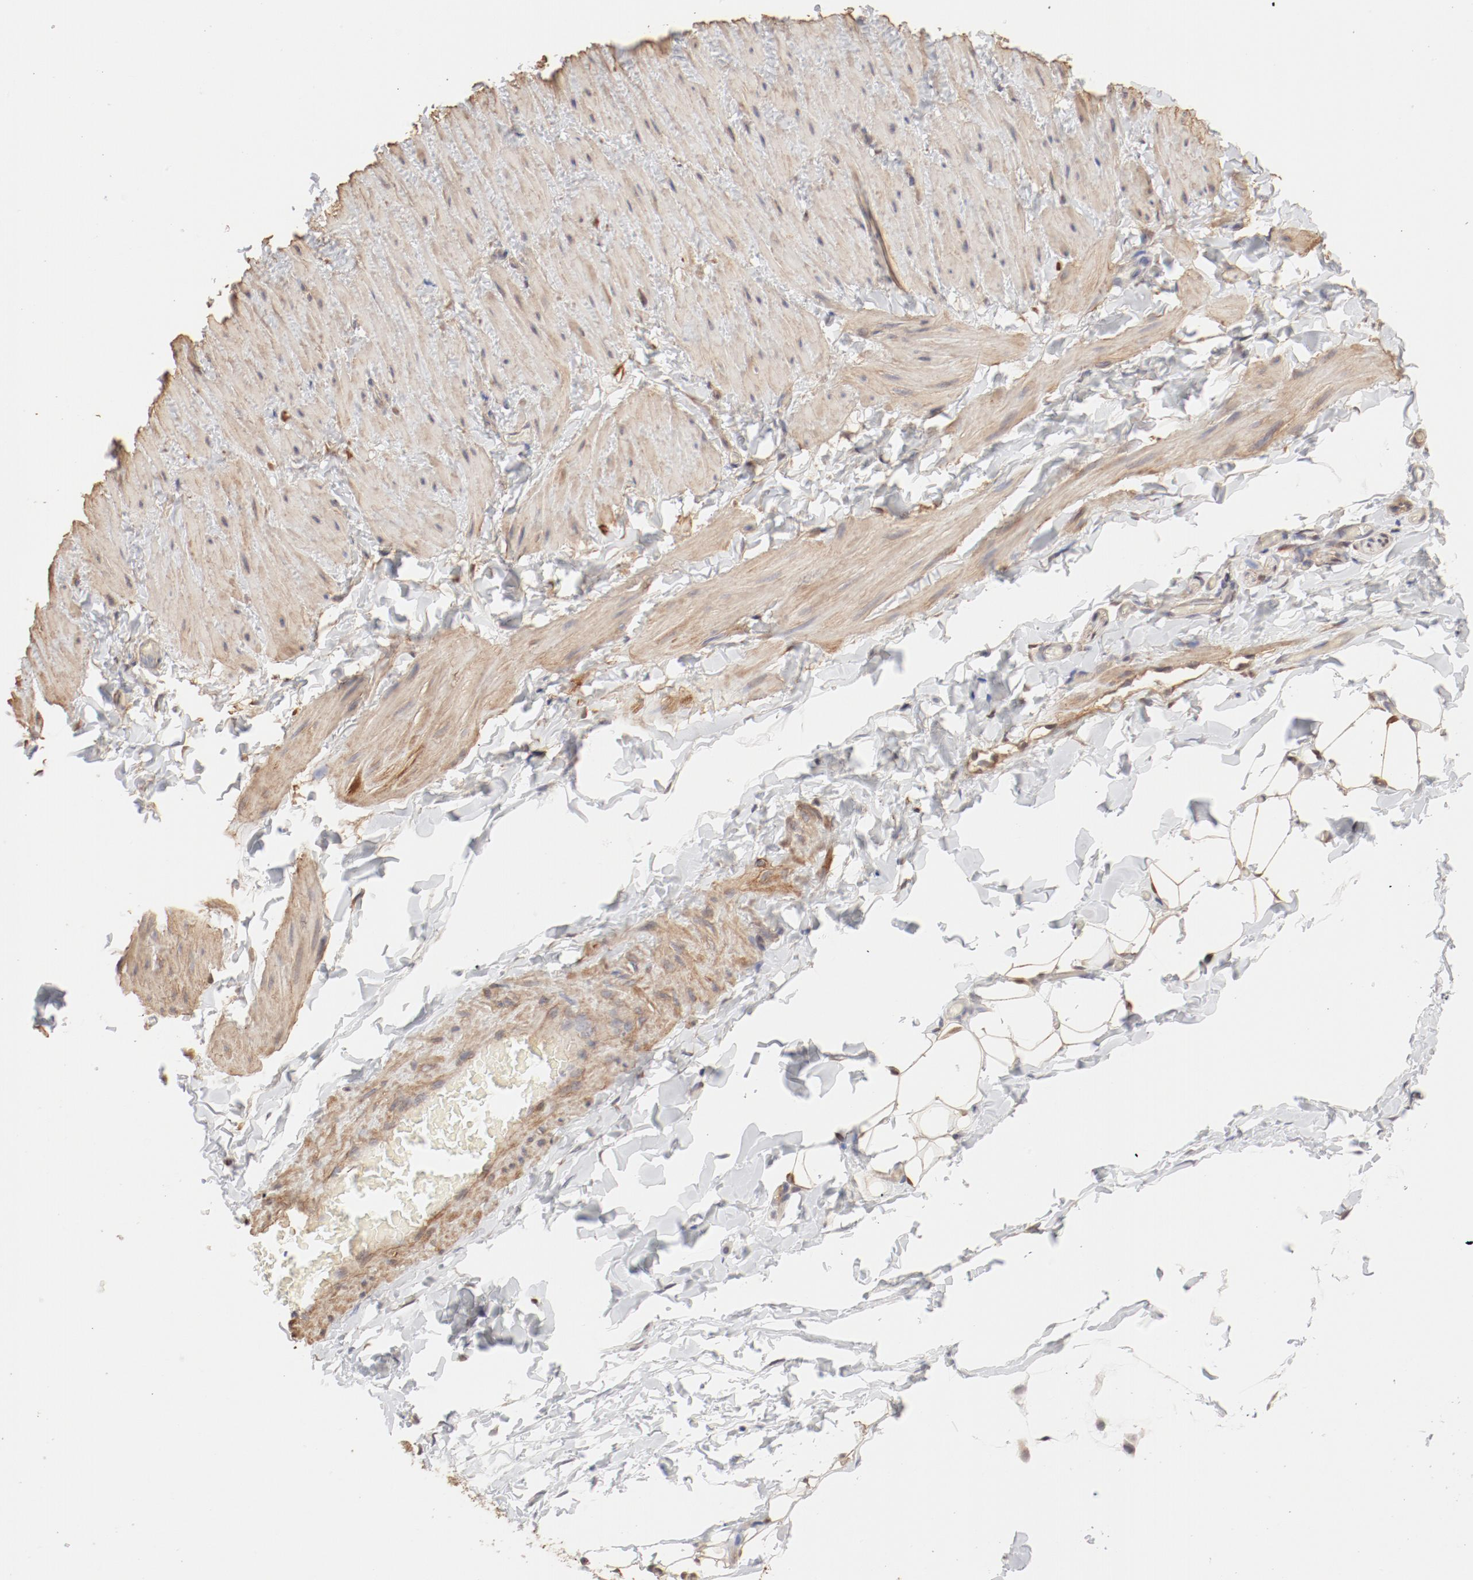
{"staining": {"intensity": "weak", "quantity": ">75%", "location": "cytoplasmic/membranous"}, "tissue": "adipose tissue", "cell_type": "Adipocytes", "image_type": "normal", "snomed": [{"axis": "morphology", "description": "Normal tissue, NOS"}, {"axis": "topography", "description": "Soft tissue"}], "caption": "Immunohistochemistry (IHC) histopathology image of normal human adipose tissue stained for a protein (brown), which demonstrates low levels of weak cytoplasmic/membranous staining in about >75% of adipocytes.", "gene": "MAGED4B", "patient": {"sex": "male", "age": 26}}